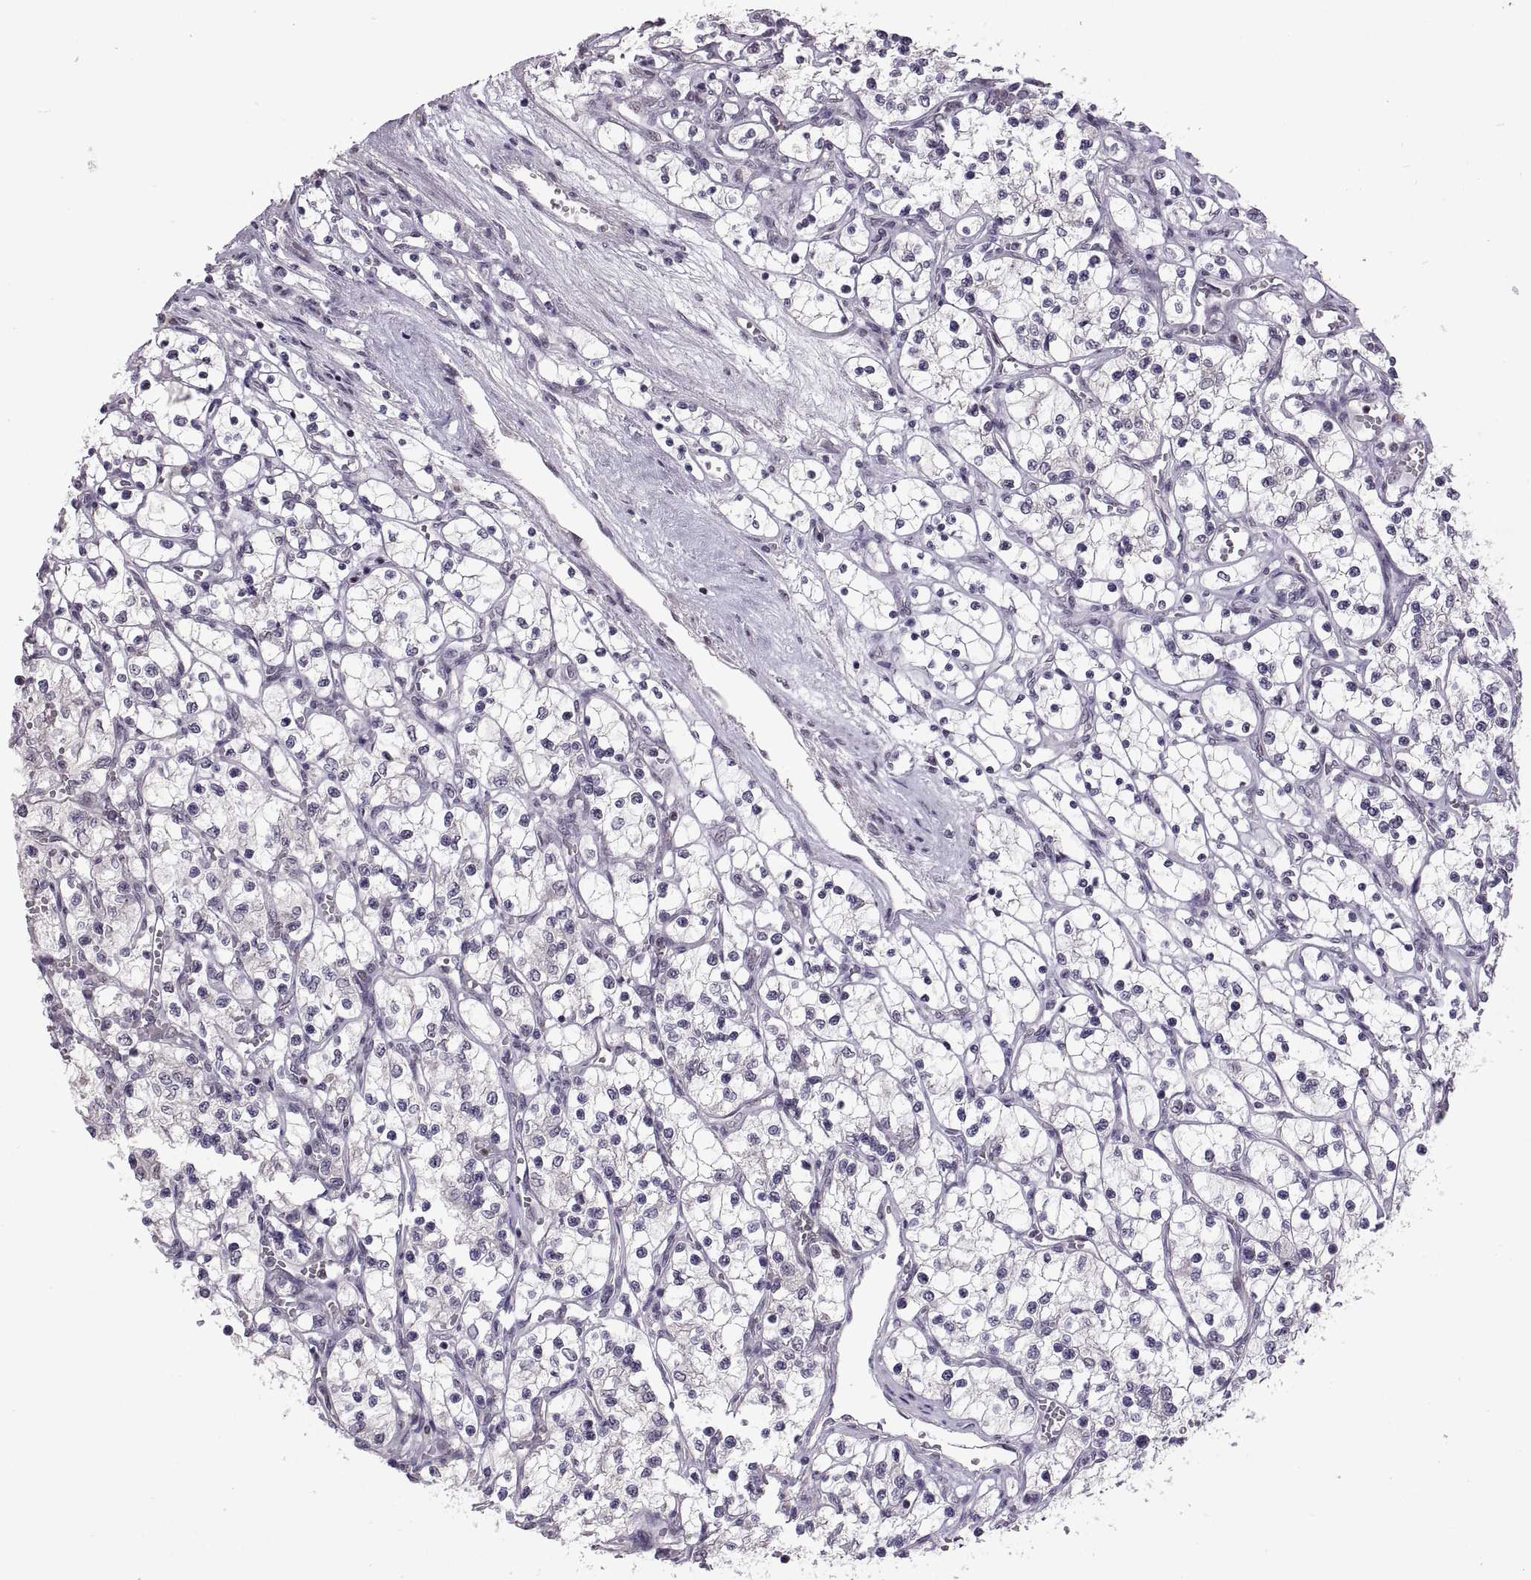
{"staining": {"intensity": "negative", "quantity": "none", "location": "none"}, "tissue": "renal cancer", "cell_type": "Tumor cells", "image_type": "cancer", "snomed": [{"axis": "morphology", "description": "Adenocarcinoma, NOS"}, {"axis": "topography", "description": "Kidney"}], "caption": "Renal cancer stained for a protein using IHC demonstrates no expression tumor cells.", "gene": "NEK2", "patient": {"sex": "female", "age": 69}}